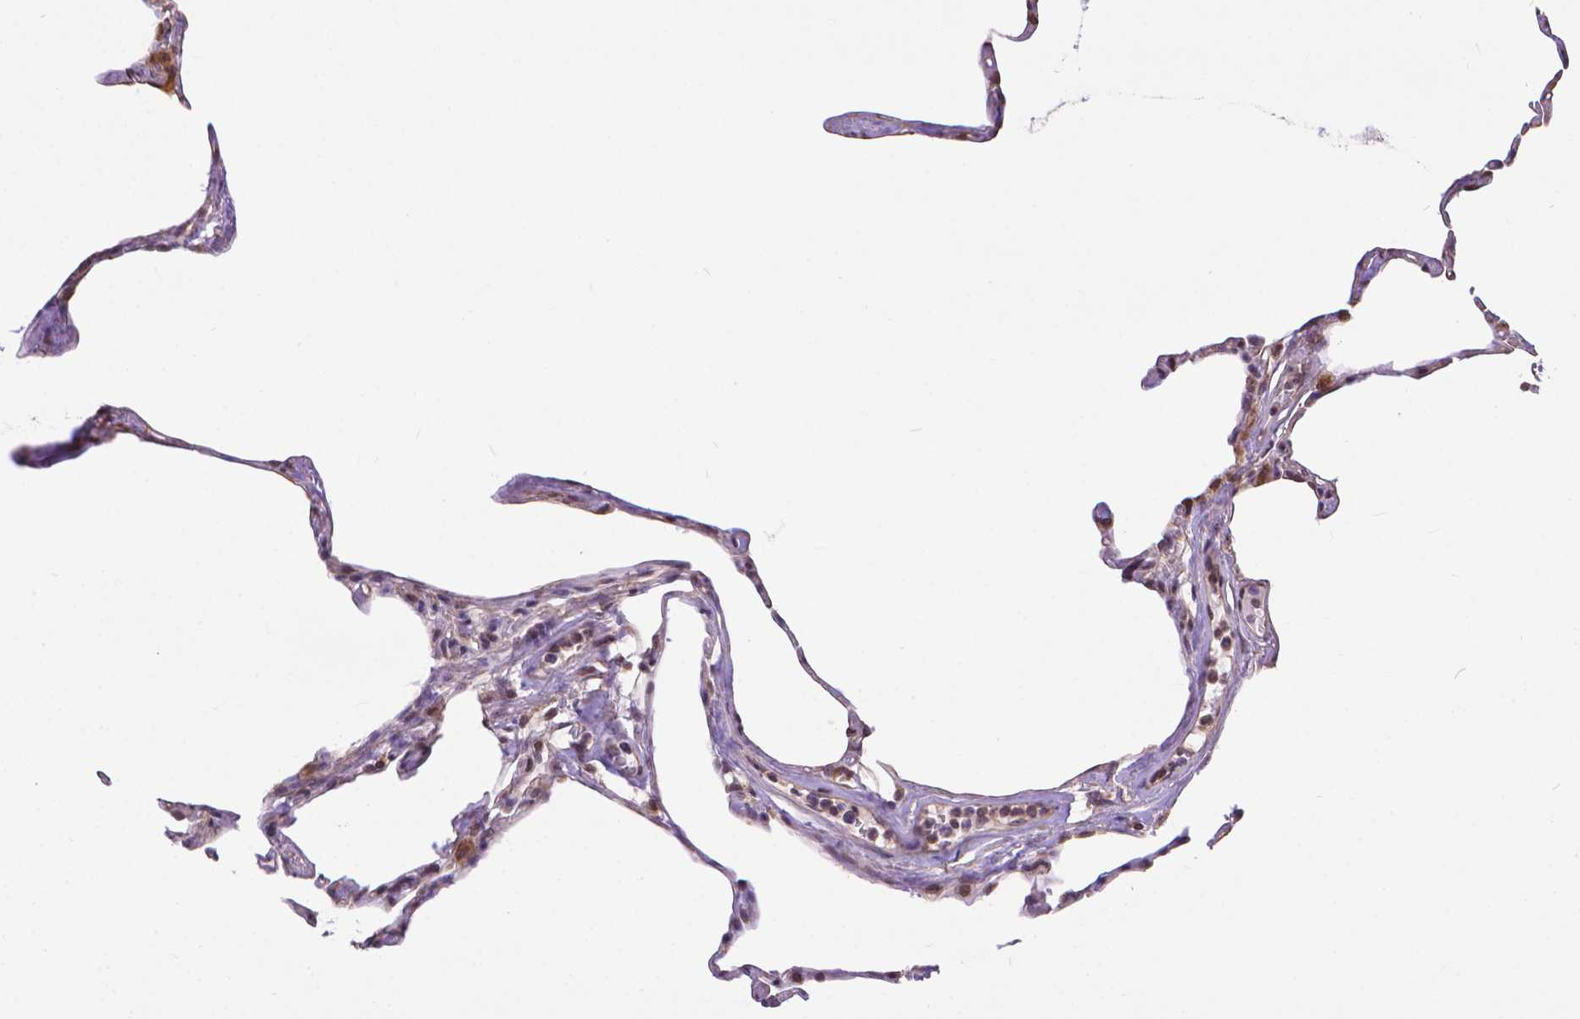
{"staining": {"intensity": "negative", "quantity": "none", "location": "none"}, "tissue": "lung", "cell_type": "Alveolar cells", "image_type": "normal", "snomed": [{"axis": "morphology", "description": "Normal tissue, NOS"}, {"axis": "topography", "description": "Lung"}], "caption": "DAB immunohistochemical staining of unremarkable human lung exhibits no significant staining in alveolar cells. (Stains: DAB (3,3'-diaminobenzidine) IHC with hematoxylin counter stain, Microscopy: brightfield microscopy at high magnification).", "gene": "TMEM135", "patient": {"sex": "male", "age": 65}}